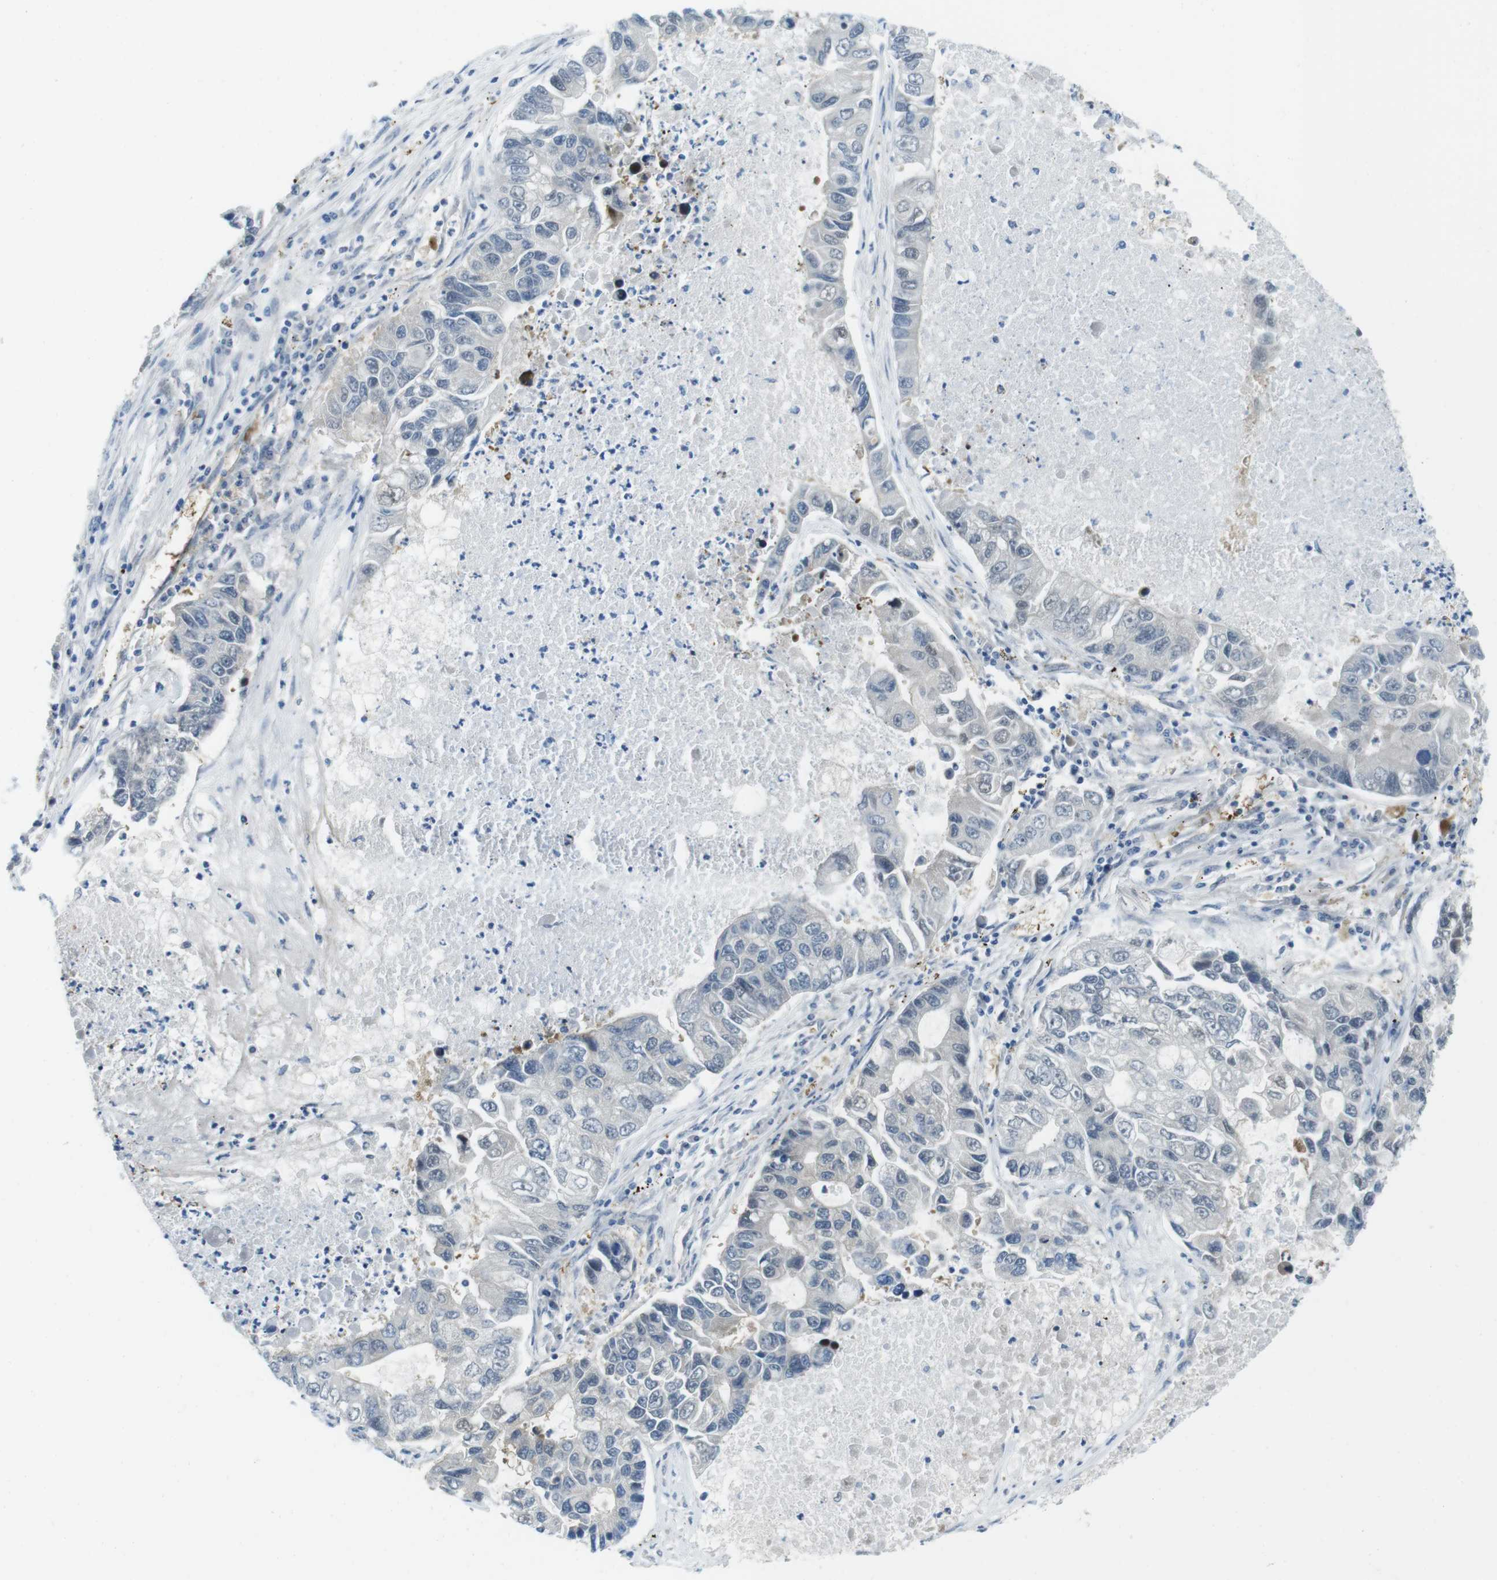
{"staining": {"intensity": "weak", "quantity": "<25%", "location": "nuclear"}, "tissue": "lung cancer", "cell_type": "Tumor cells", "image_type": "cancer", "snomed": [{"axis": "morphology", "description": "Adenocarcinoma, NOS"}, {"axis": "topography", "description": "Lung"}], "caption": "A high-resolution histopathology image shows immunohistochemistry (IHC) staining of adenocarcinoma (lung), which exhibits no significant positivity in tumor cells.", "gene": "CASP2", "patient": {"sex": "female", "age": 51}}